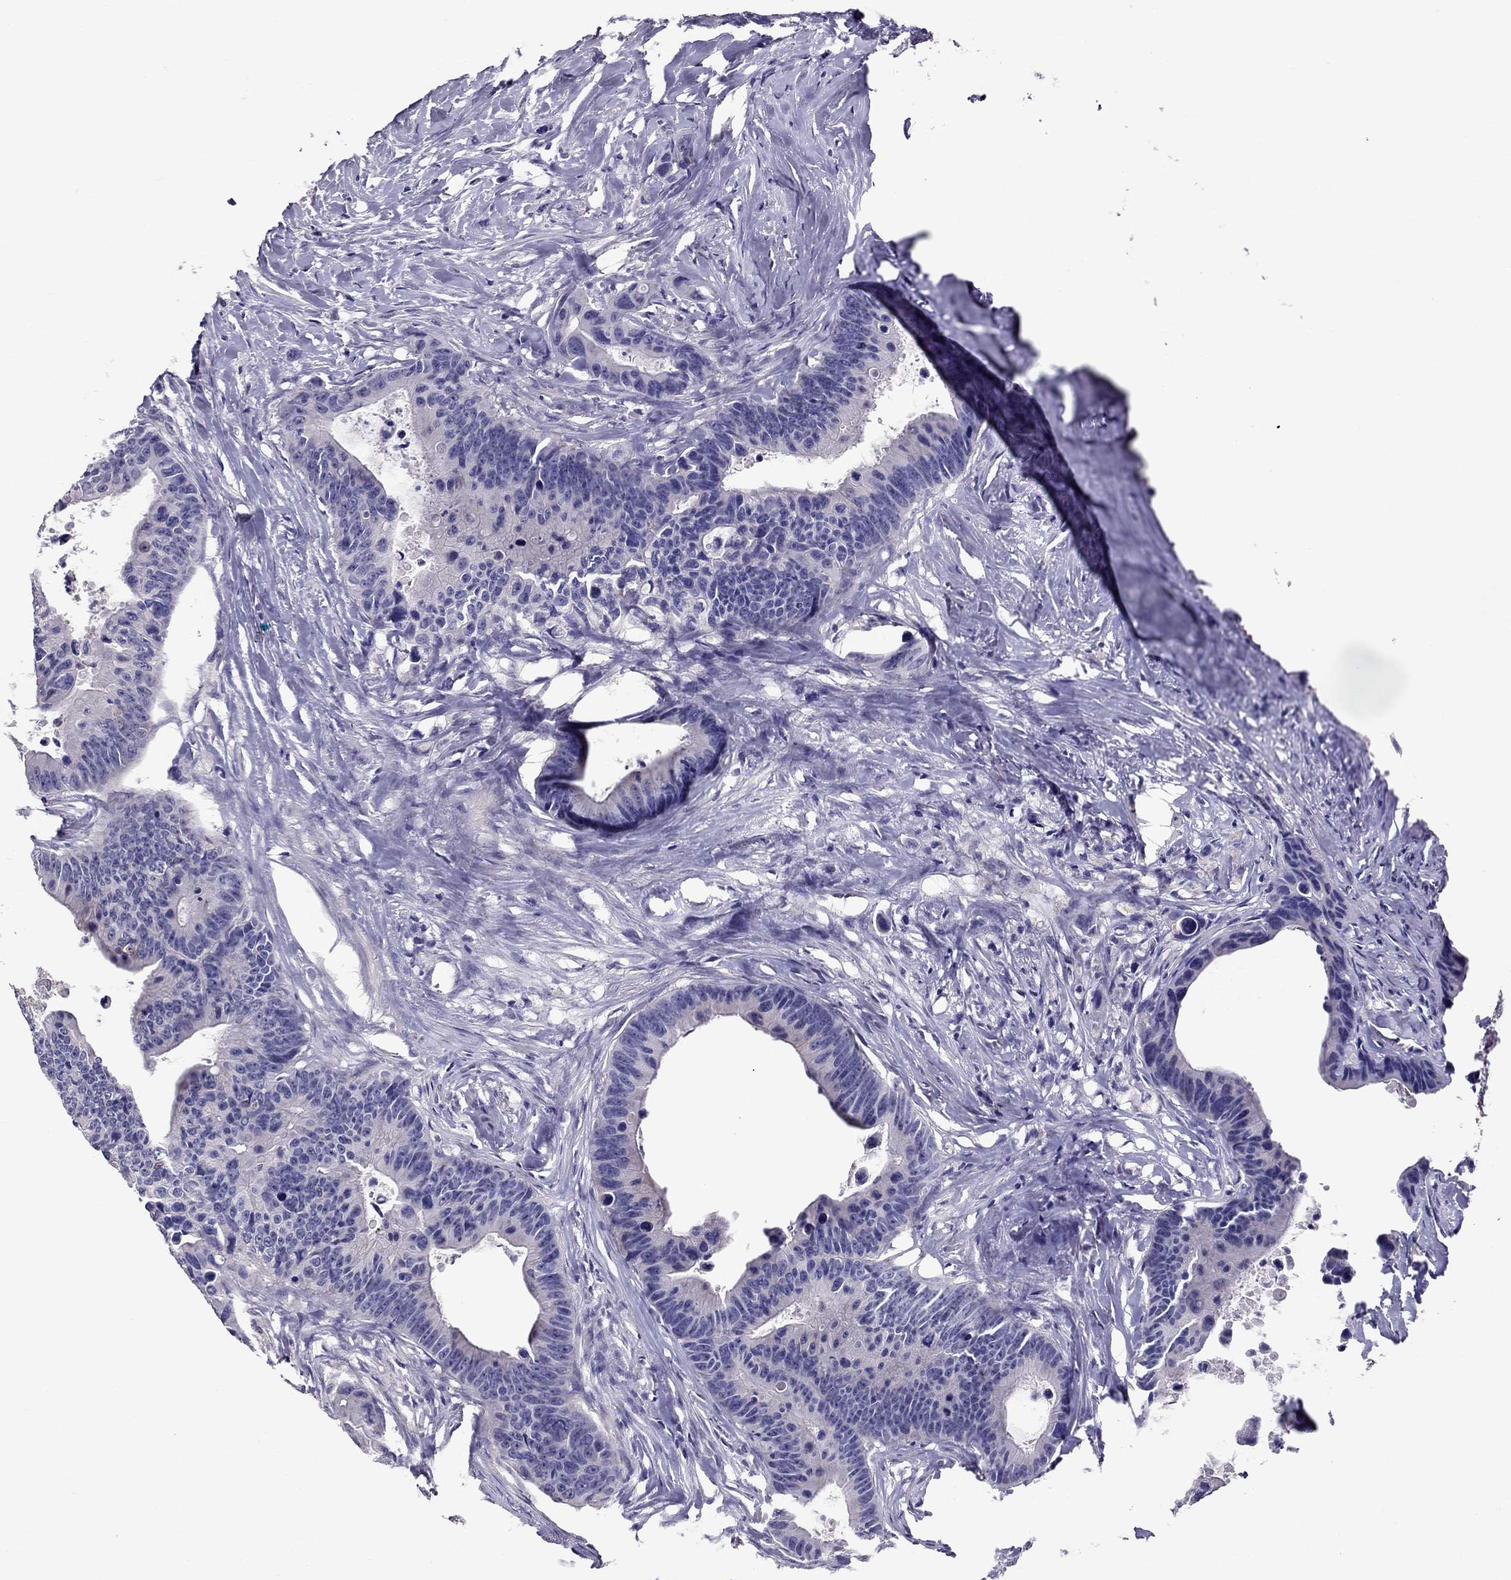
{"staining": {"intensity": "negative", "quantity": "none", "location": "none"}, "tissue": "colorectal cancer", "cell_type": "Tumor cells", "image_type": "cancer", "snomed": [{"axis": "morphology", "description": "Adenocarcinoma, NOS"}, {"axis": "topography", "description": "Colon"}], "caption": "DAB (3,3'-diaminobenzidine) immunohistochemical staining of human adenocarcinoma (colorectal) exhibits no significant positivity in tumor cells.", "gene": "LRRC46", "patient": {"sex": "female", "age": 87}}